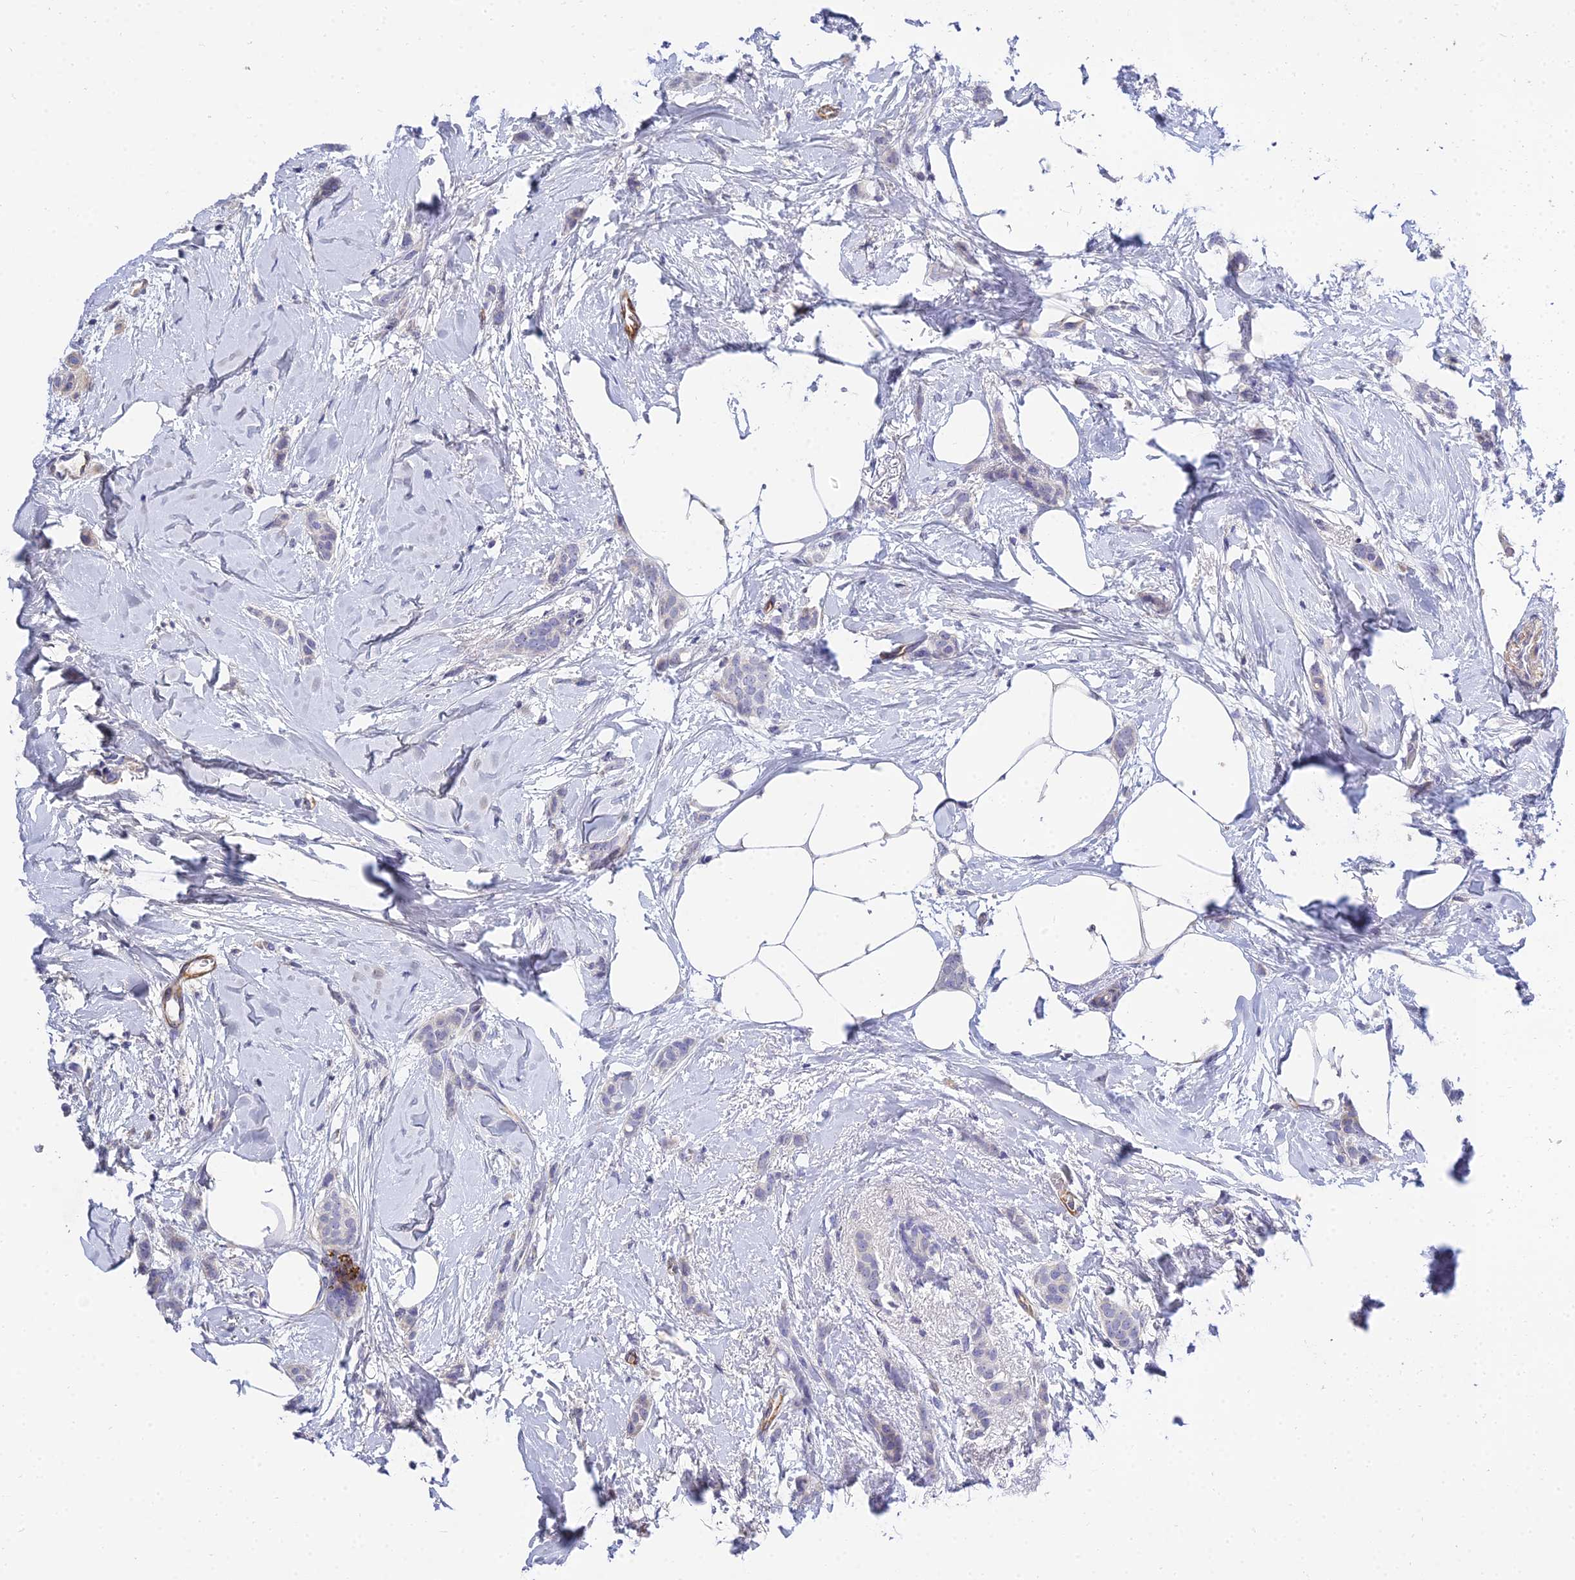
{"staining": {"intensity": "negative", "quantity": "none", "location": "none"}, "tissue": "breast cancer", "cell_type": "Tumor cells", "image_type": "cancer", "snomed": [{"axis": "morphology", "description": "Duct carcinoma"}, {"axis": "topography", "description": "Breast"}], "caption": "The histopathology image reveals no significant positivity in tumor cells of invasive ductal carcinoma (breast).", "gene": "VWC2L", "patient": {"sex": "female", "age": 72}}